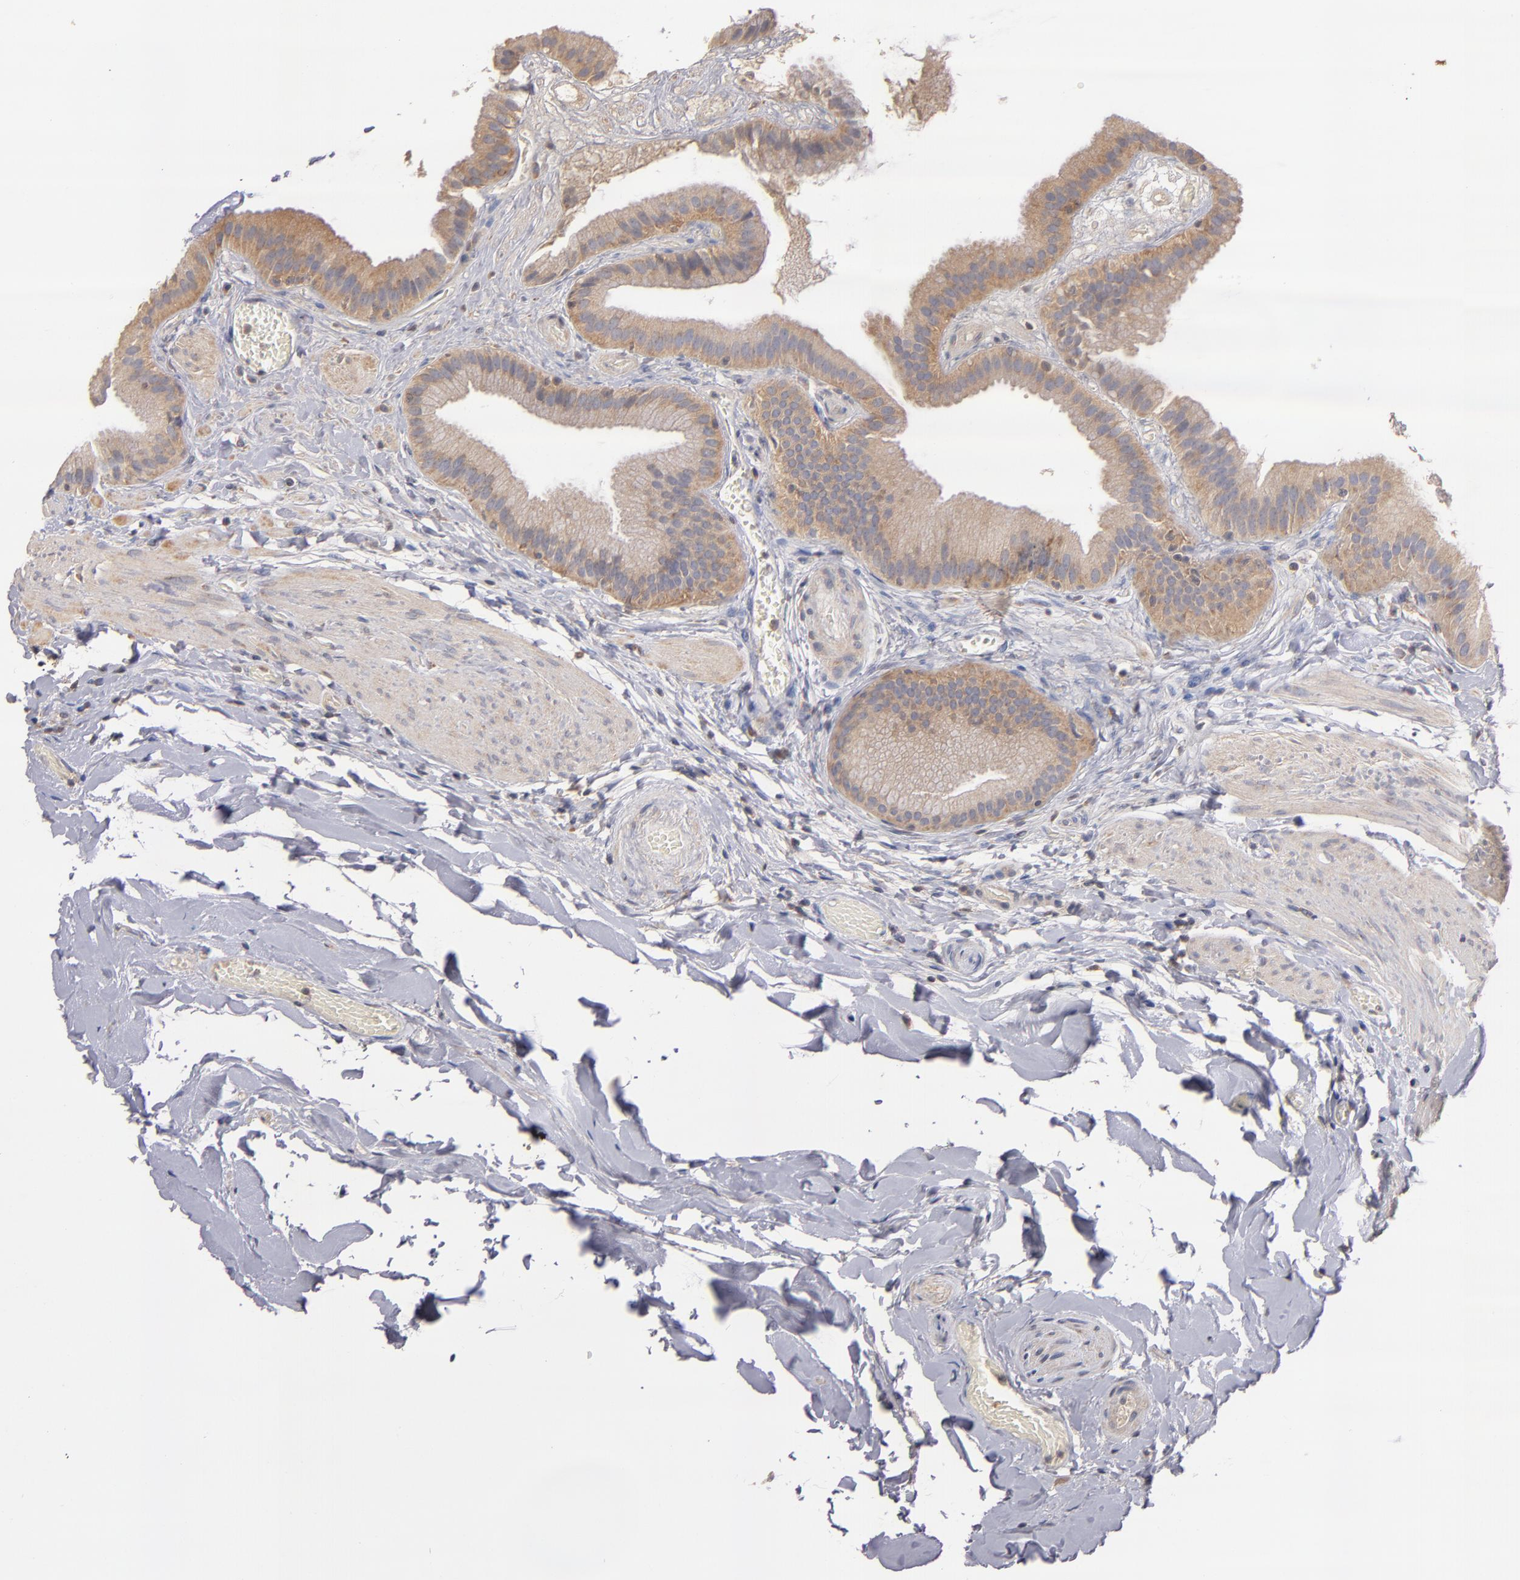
{"staining": {"intensity": "moderate", "quantity": ">75%", "location": "cytoplasmic/membranous"}, "tissue": "gallbladder", "cell_type": "Glandular cells", "image_type": "normal", "snomed": [{"axis": "morphology", "description": "Normal tissue, NOS"}, {"axis": "topography", "description": "Gallbladder"}], "caption": "Immunohistochemical staining of normal gallbladder exhibits >75% levels of moderate cytoplasmic/membranous protein expression in about >75% of glandular cells.", "gene": "UPF3B", "patient": {"sex": "female", "age": 63}}